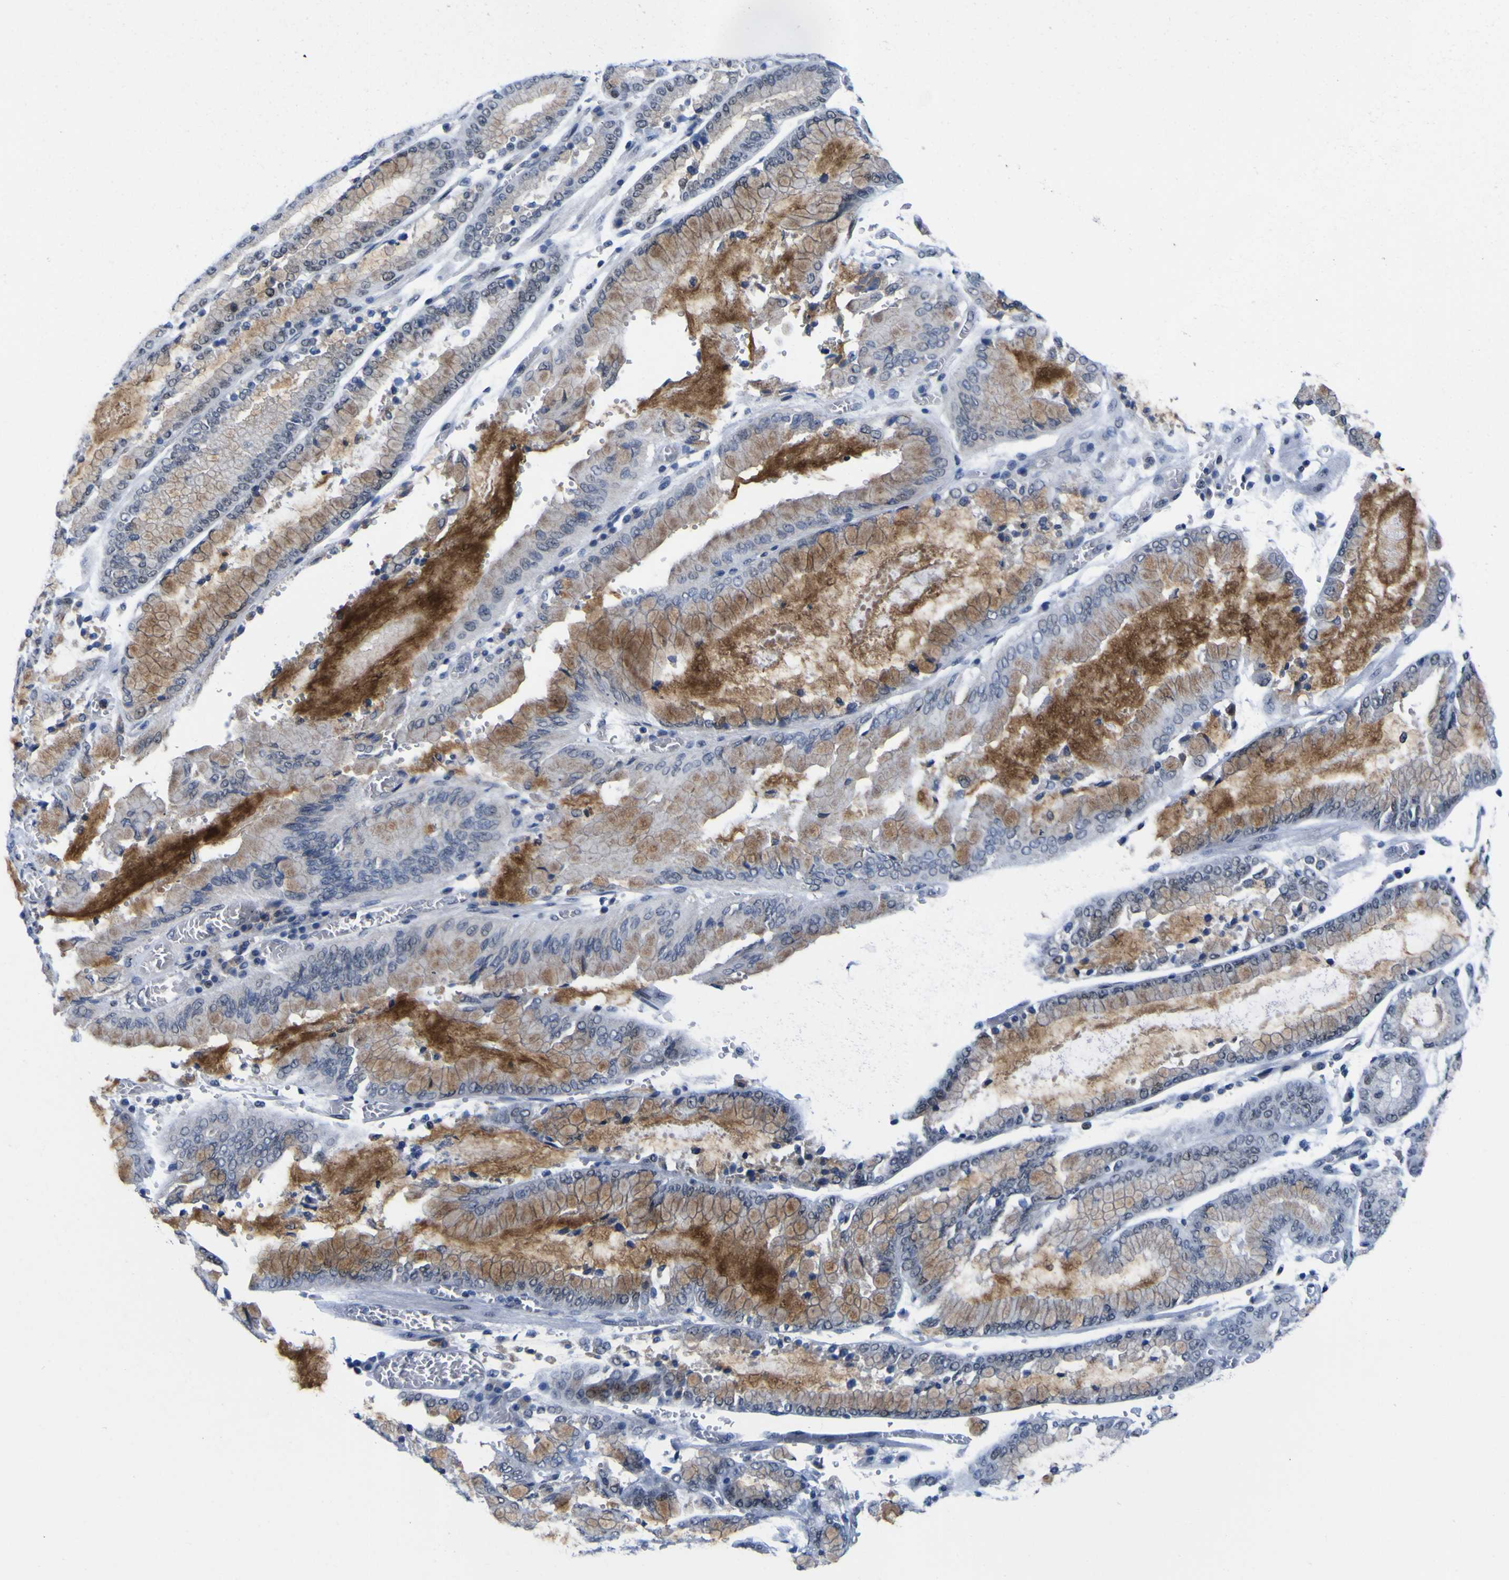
{"staining": {"intensity": "moderate", "quantity": ">75%", "location": "cytoplasmic/membranous,nuclear"}, "tissue": "stomach cancer", "cell_type": "Tumor cells", "image_type": "cancer", "snomed": [{"axis": "morphology", "description": "Normal tissue, NOS"}, {"axis": "morphology", "description": "Adenocarcinoma, NOS"}, {"axis": "topography", "description": "Stomach, upper"}, {"axis": "topography", "description": "Stomach"}], "caption": "Stomach adenocarcinoma tissue demonstrates moderate cytoplasmic/membranous and nuclear staining in about >75% of tumor cells, visualized by immunohistochemistry. (Brightfield microscopy of DAB IHC at high magnification).", "gene": "MBD3", "patient": {"sex": "male", "age": 76}}